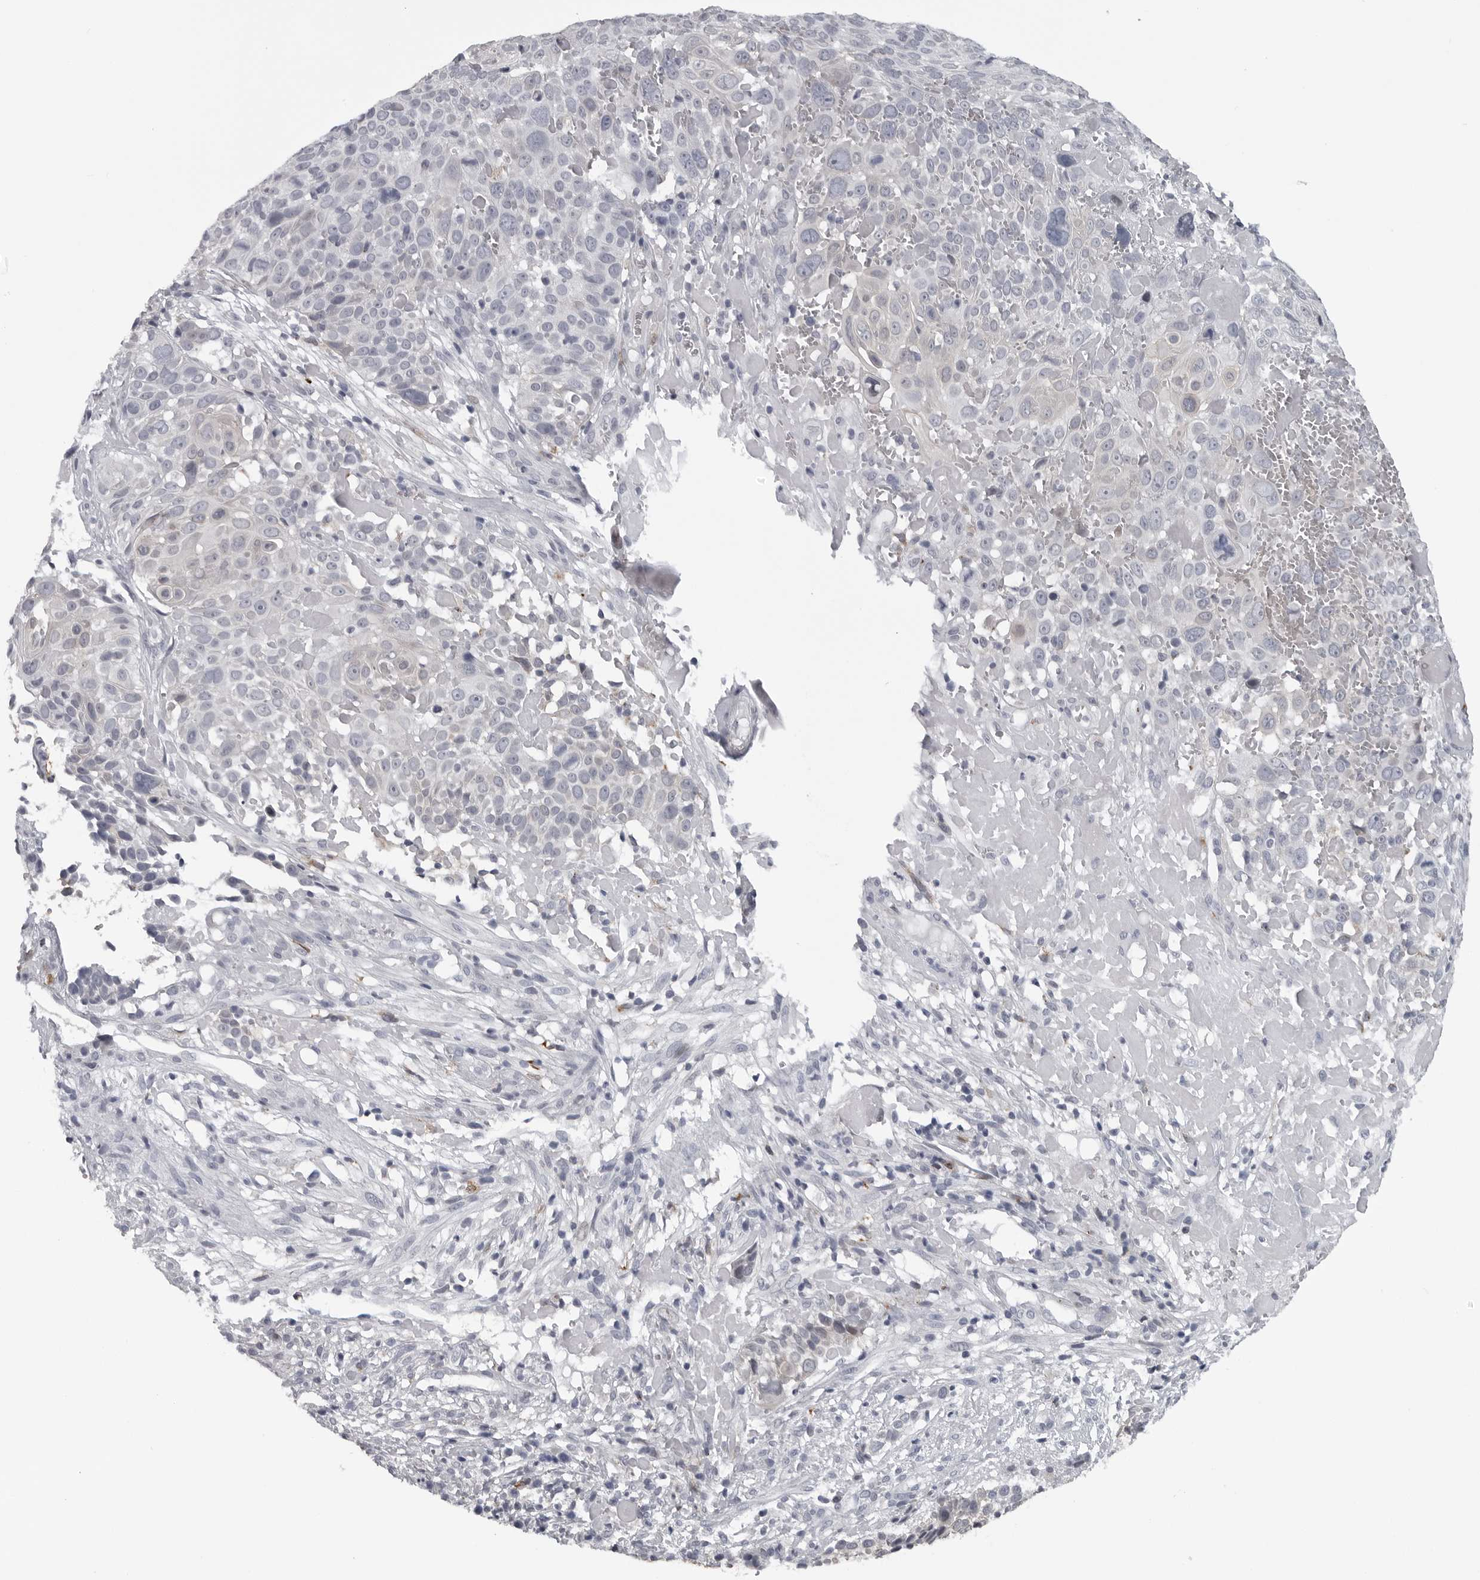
{"staining": {"intensity": "negative", "quantity": "none", "location": "none"}, "tissue": "cervical cancer", "cell_type": "Tumor cells", "image_type": "cancer", "snomed": [{"axis": "morphology", "description": "Squamous cell carcinoma, NOS"}, {"axis": "topography", "description": "Cervix"}], "caption": "Immunohistochemistry of cervical cancer (squamous cell carcinoma) shows no staining in tumor cells.", "gene": "LYSMD1", "patient": {"sex": "female", "age": 74}}